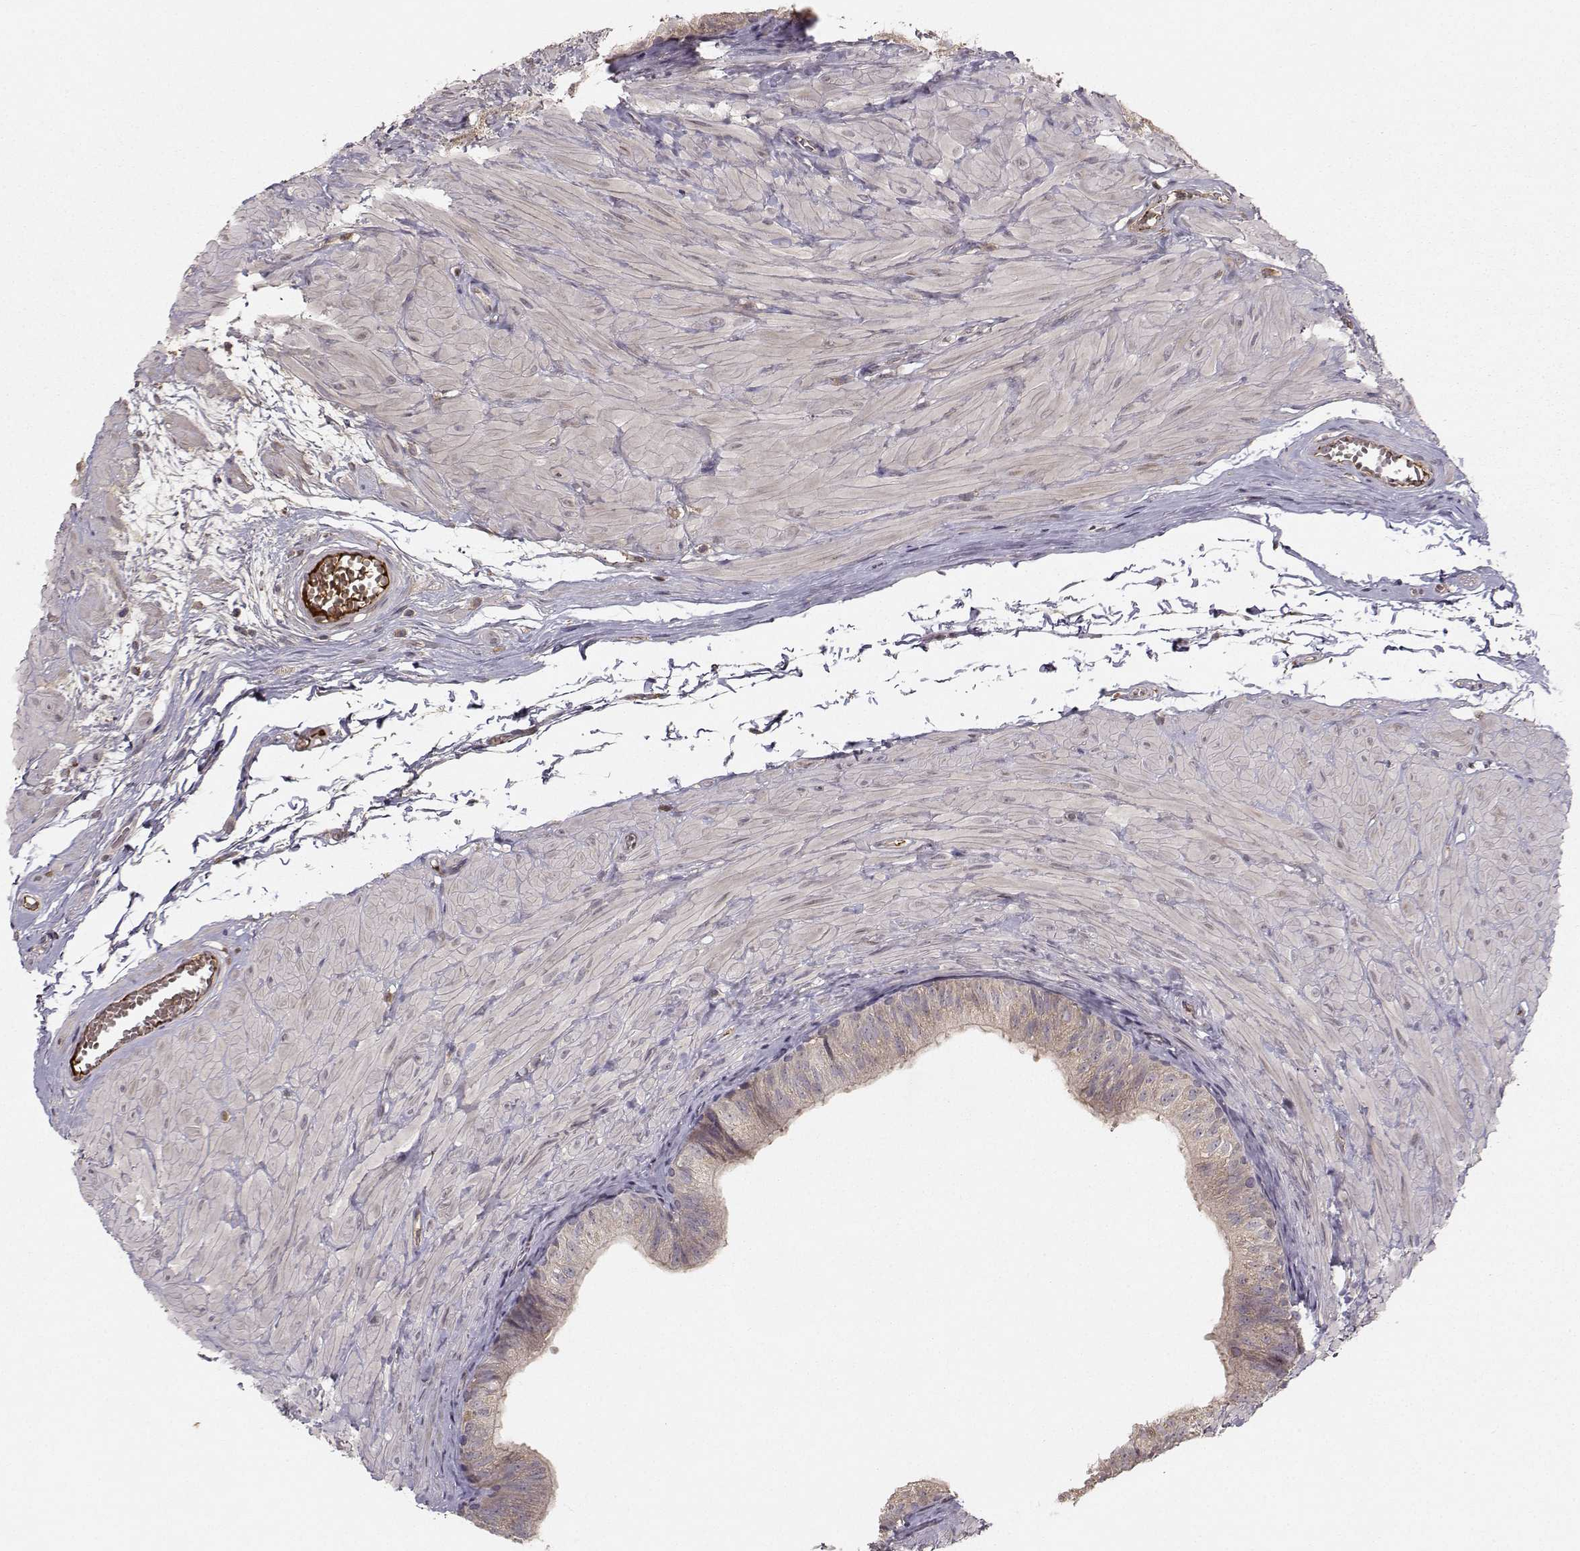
{"staining": {"intensity": "negative", "quantity": "none", "location": "none"}, "tissue": "epididymis", "cell_type": "Glandular cells", "image_type": "normal", "snomed": [{"axis": "morphology", "description": "Normal tissue, NOS"}, {"axis": "topography", "description": "Epididymis"}, {"axis": "topography", "description": "Vas deferens"}], "caption": "Photomicrograph shows no protein positivity in glandular cells of benign epididymis.", "gene": "WNT6", "patient": {"sex": "male", "age": 23}}